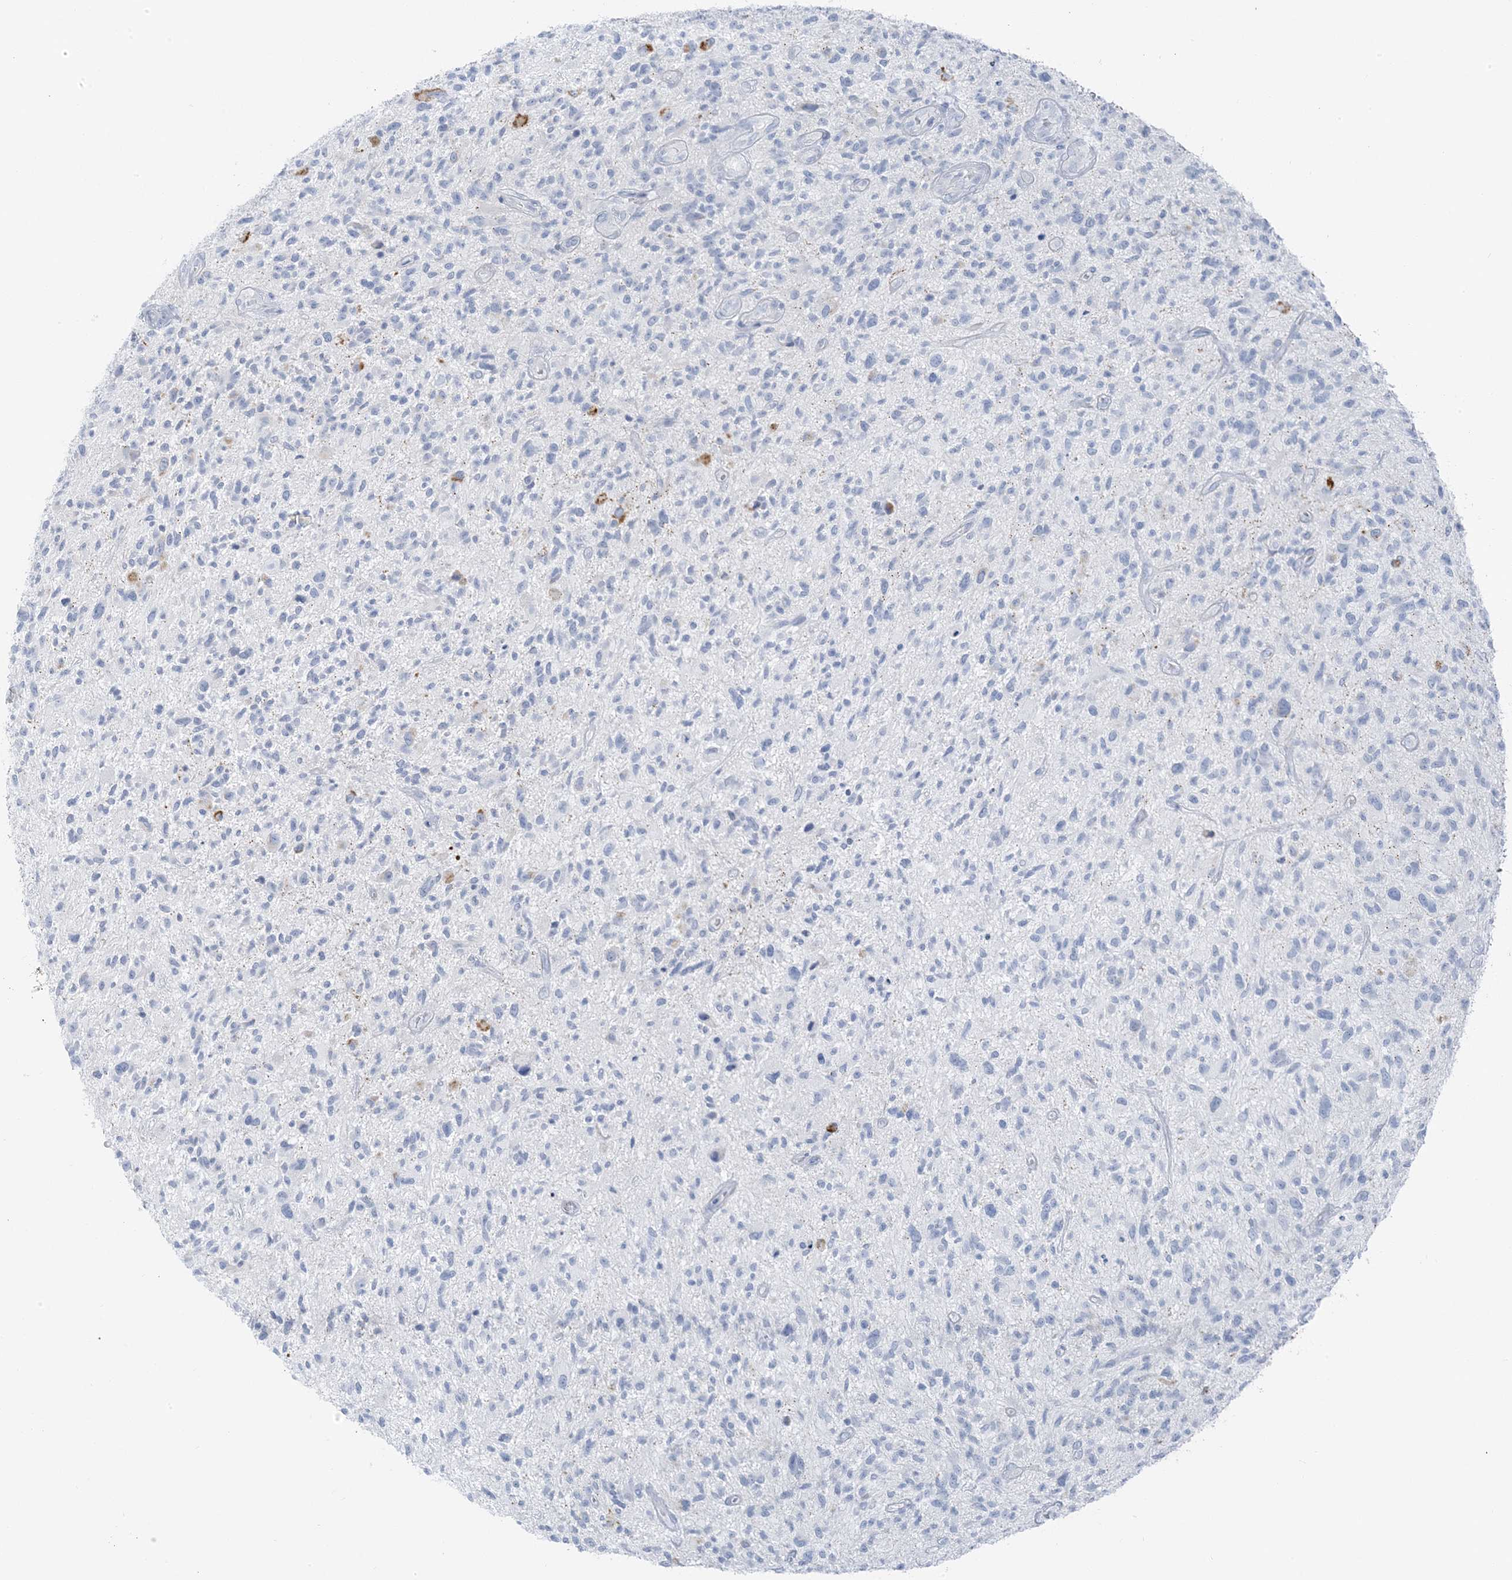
{"staining": {"intensity": "negative", "quantity": "none", "location": "none"}, "tissue": "glioma", "cell_type": "Tumor cells", "image_type": "cancer", "snomed": [{"axis": "morphology", "description": "Glioma, malignant, High grade"}, {"axis": "topography", "description": "Brain"}], "caption": "Image shows no significant protein staining in tumor cells of high-grade glioma (malignant). Brightfield microscopy of immunohistochemistry stained with DAB (brown) and hematoxylin (blue), captured at high magnification.", "gene": "ZFP64", "patient": {"sex": "male", "age": 47}}